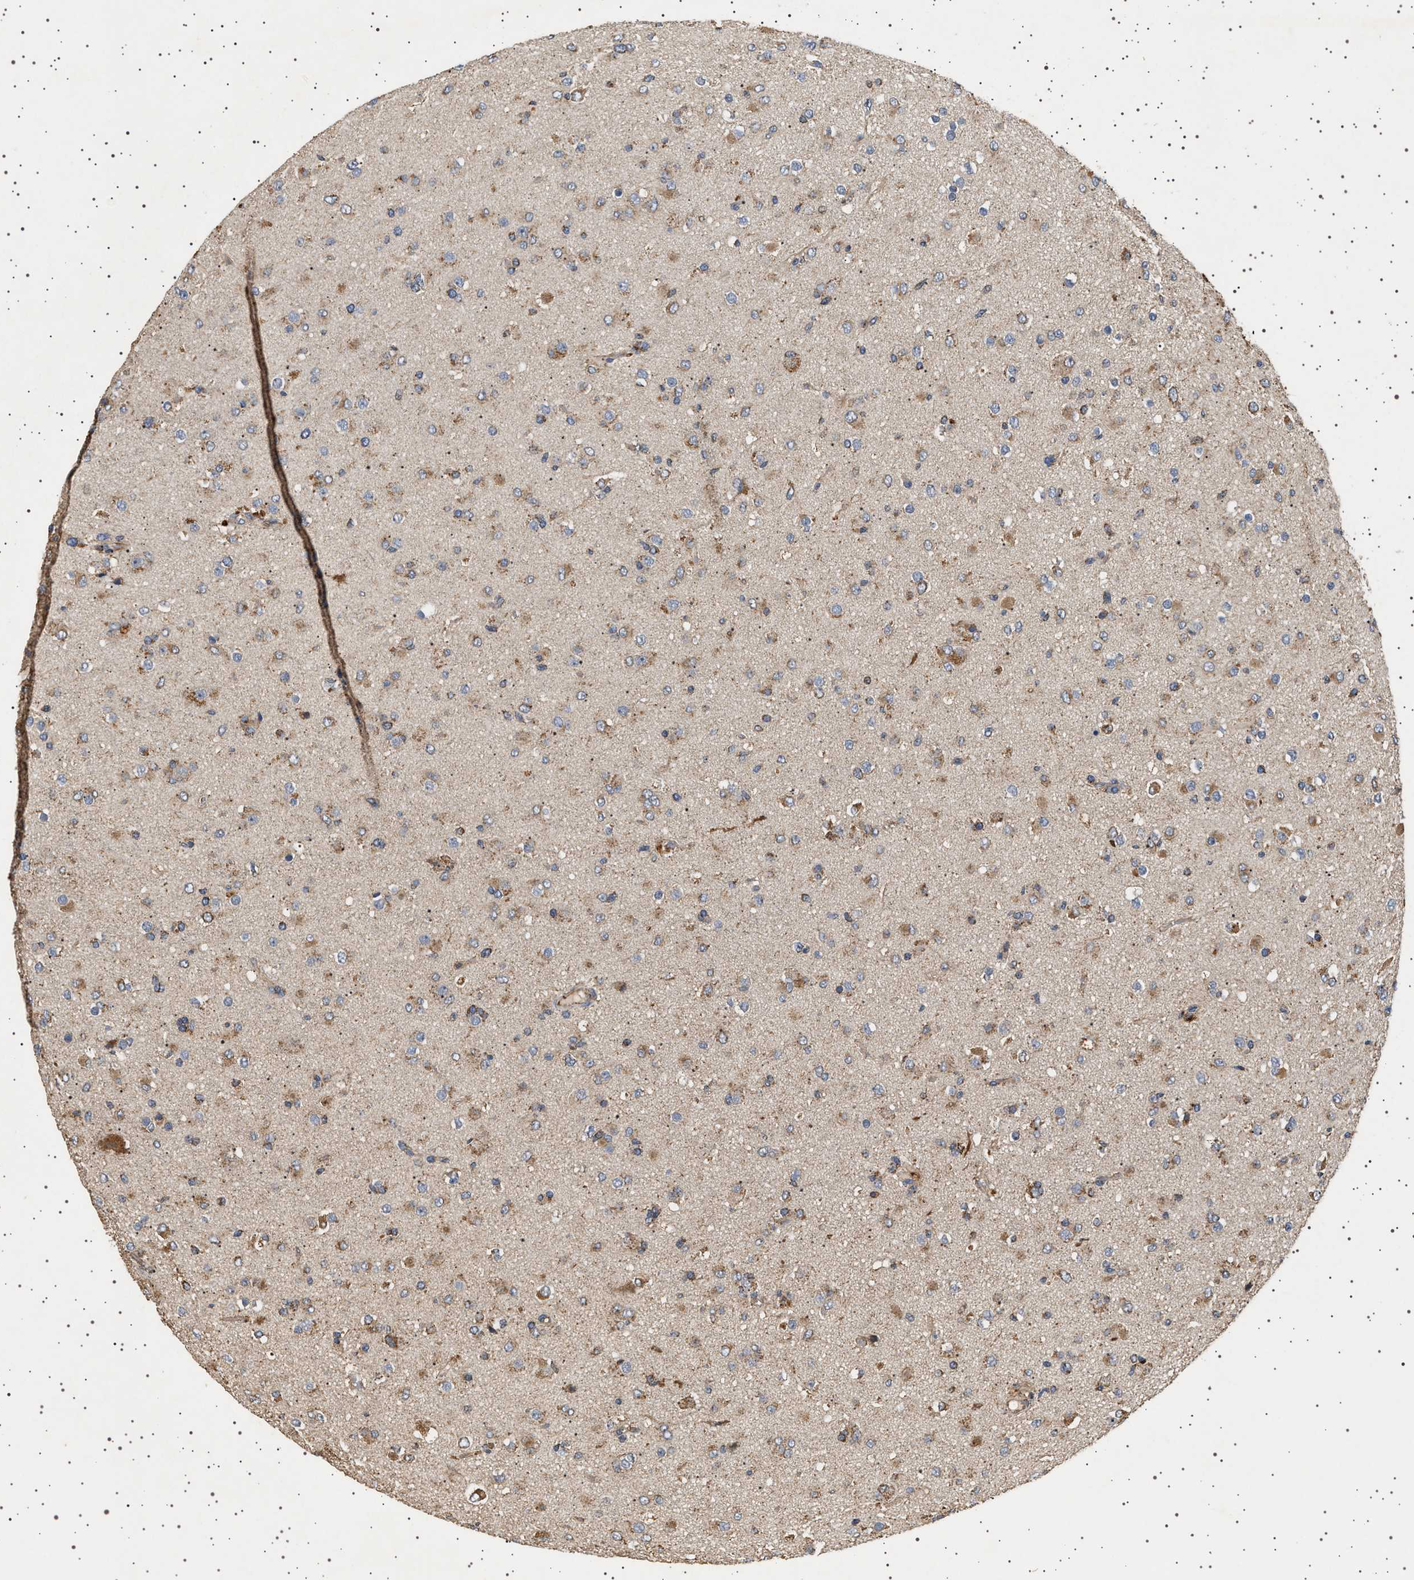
{"staining": {"intensity": "moderate", "quantity": "25%-75%", "location": "cytoplasmic/membranous"}, "tissue": "glioma", "cell_type": "Tumor cells", "image_type": "cancer", "snomed": [{"axis": "morphology", "description": "Glioma, malignant, Low grade"}, {"axis": "topography", "description": "Brain"}], "caption": "This micrograph shows immunohistochemistry (IHC) staining of human glioma, with medium moderate cytoplasmic/membranous positivity in approximately 25%-75% of tumor cells.", "gene": "TRUB2", "patient": {"sex": "male", "age": 65}}